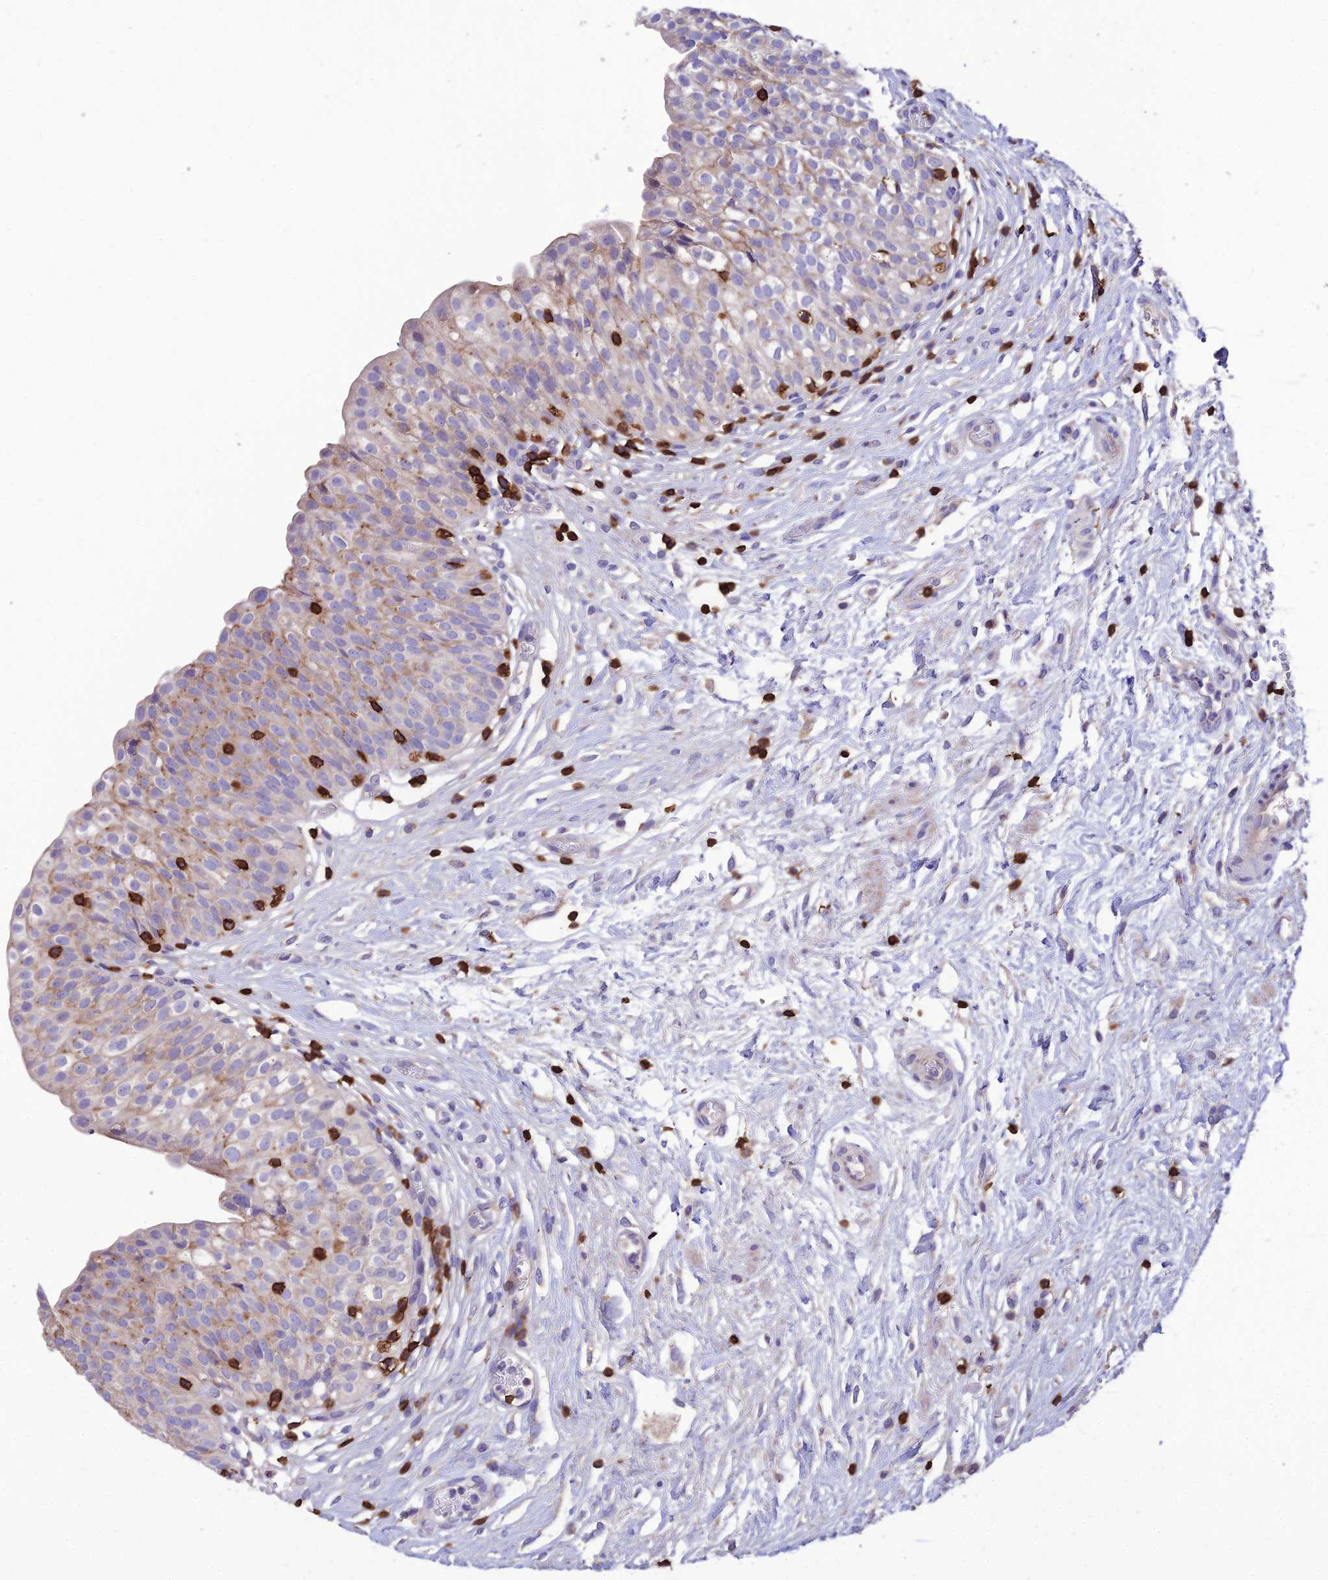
{"staining": {"intensity": "weak", "quantity": "25%-75%", "location": "cytoplasmic/membranous"}, "tissue": "urinary bladder", "cell_type": "Urothelial cells", "image_type": "normal", "snomed": [{"axis": "morphology", "description": "Normal tissue, NOS"}, {"axis": "topography", "description": "Urinary bladder"}], "caption": "Immunohistochemistry photomicrograph of unremarkable human urinary bladder stained for a protein (brown), which exhibits low levels of weak cytoplasmic/membranous expression in approximately 25%-75% of urothelial cells.", "gene": "PTPRCAP", "patient": {"sex": "male", "age": 55}}